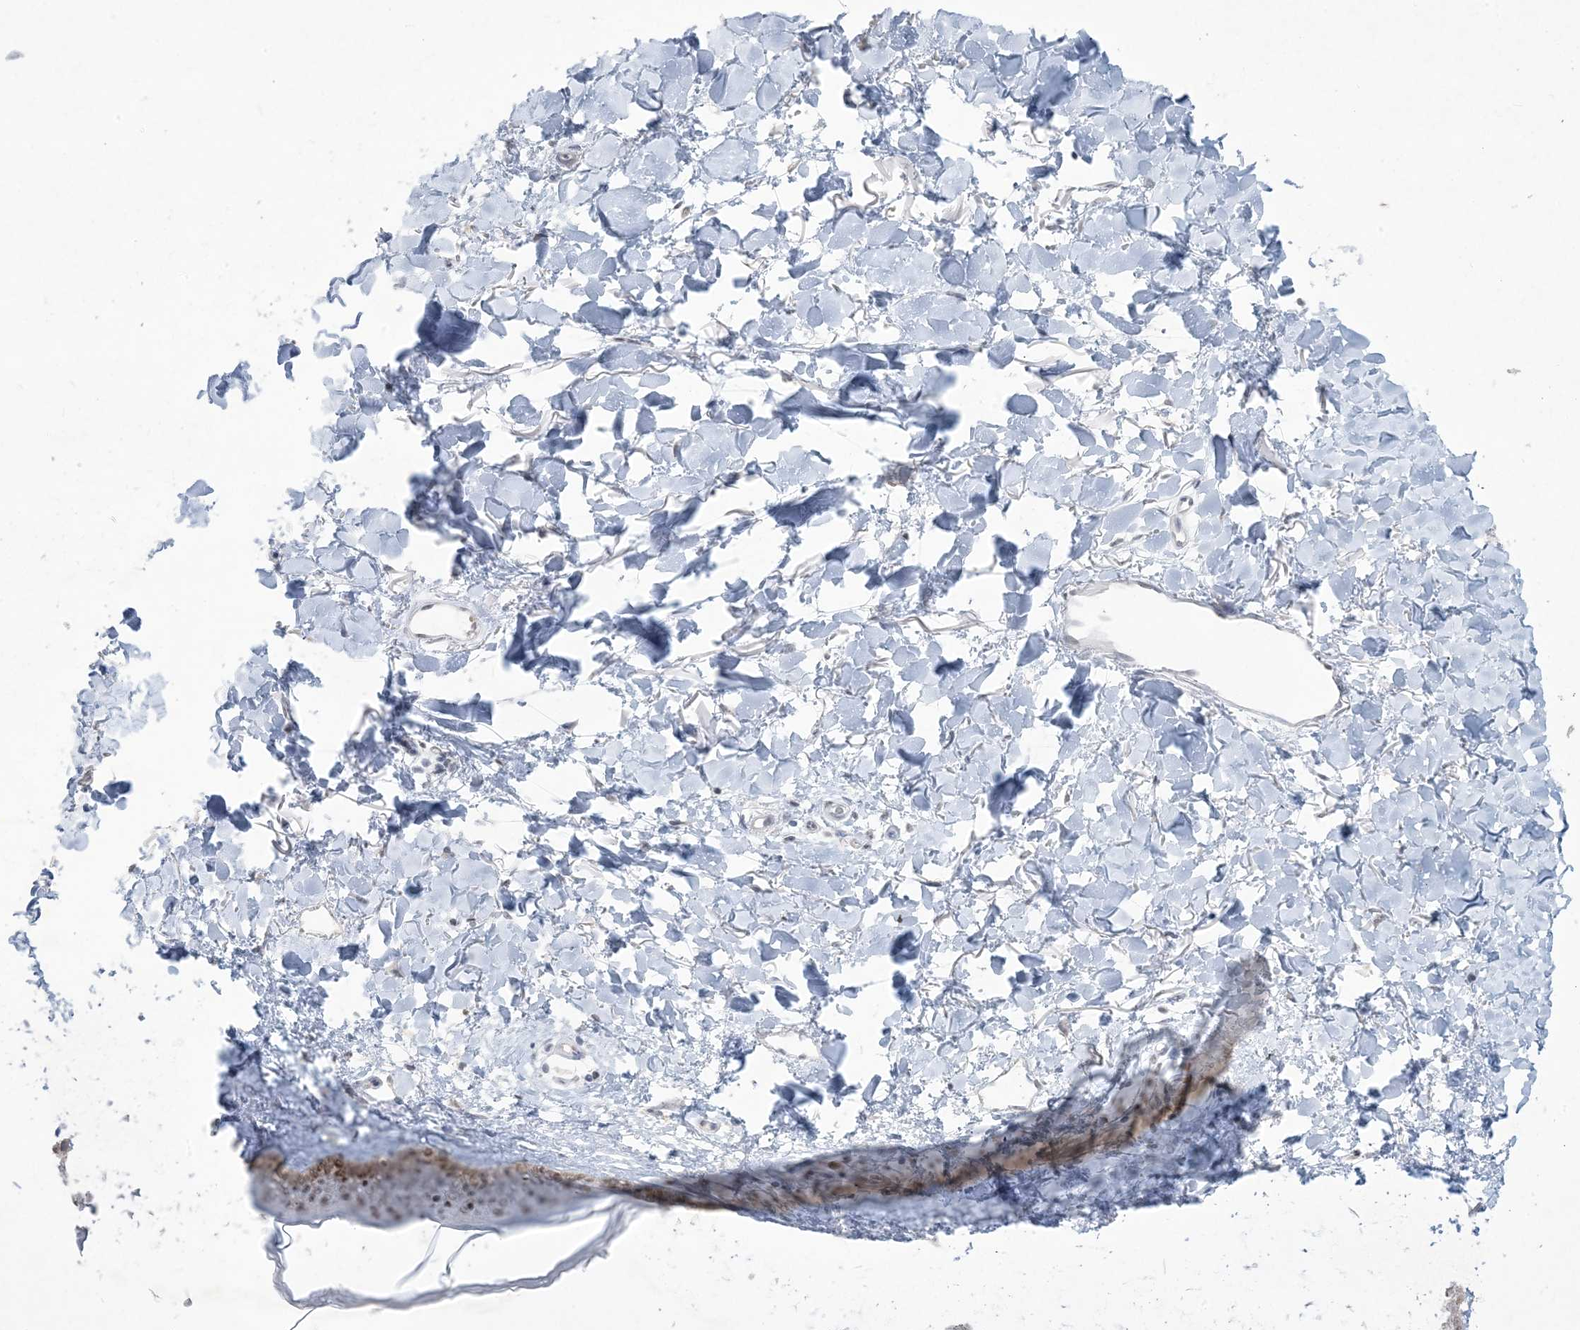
{"staining": {"intensity": "weak", "quantity": ">75%", "location": "nuclear"}, "tissue": "skin", "cell_type": "Fibroblasts", "image_type": "normal", "snomed": [{"axis": "morphology", "description": "Normal tissue, NOS"}, {"axis": "topography", "description": "Skin"}], "caption": "DAB (3,3'-diaminobenzidine) immunohistochemical staining of normal skin demonstrates weak nuclear protein expression in about >75% of fibroblasts. The staining was performed using DAB, with brown indicating positive protein expression. Nuclei are stained blue with hematoxylin.", "gene": "HOMEZ", "patient": {"sex": "female", "age": 58}}